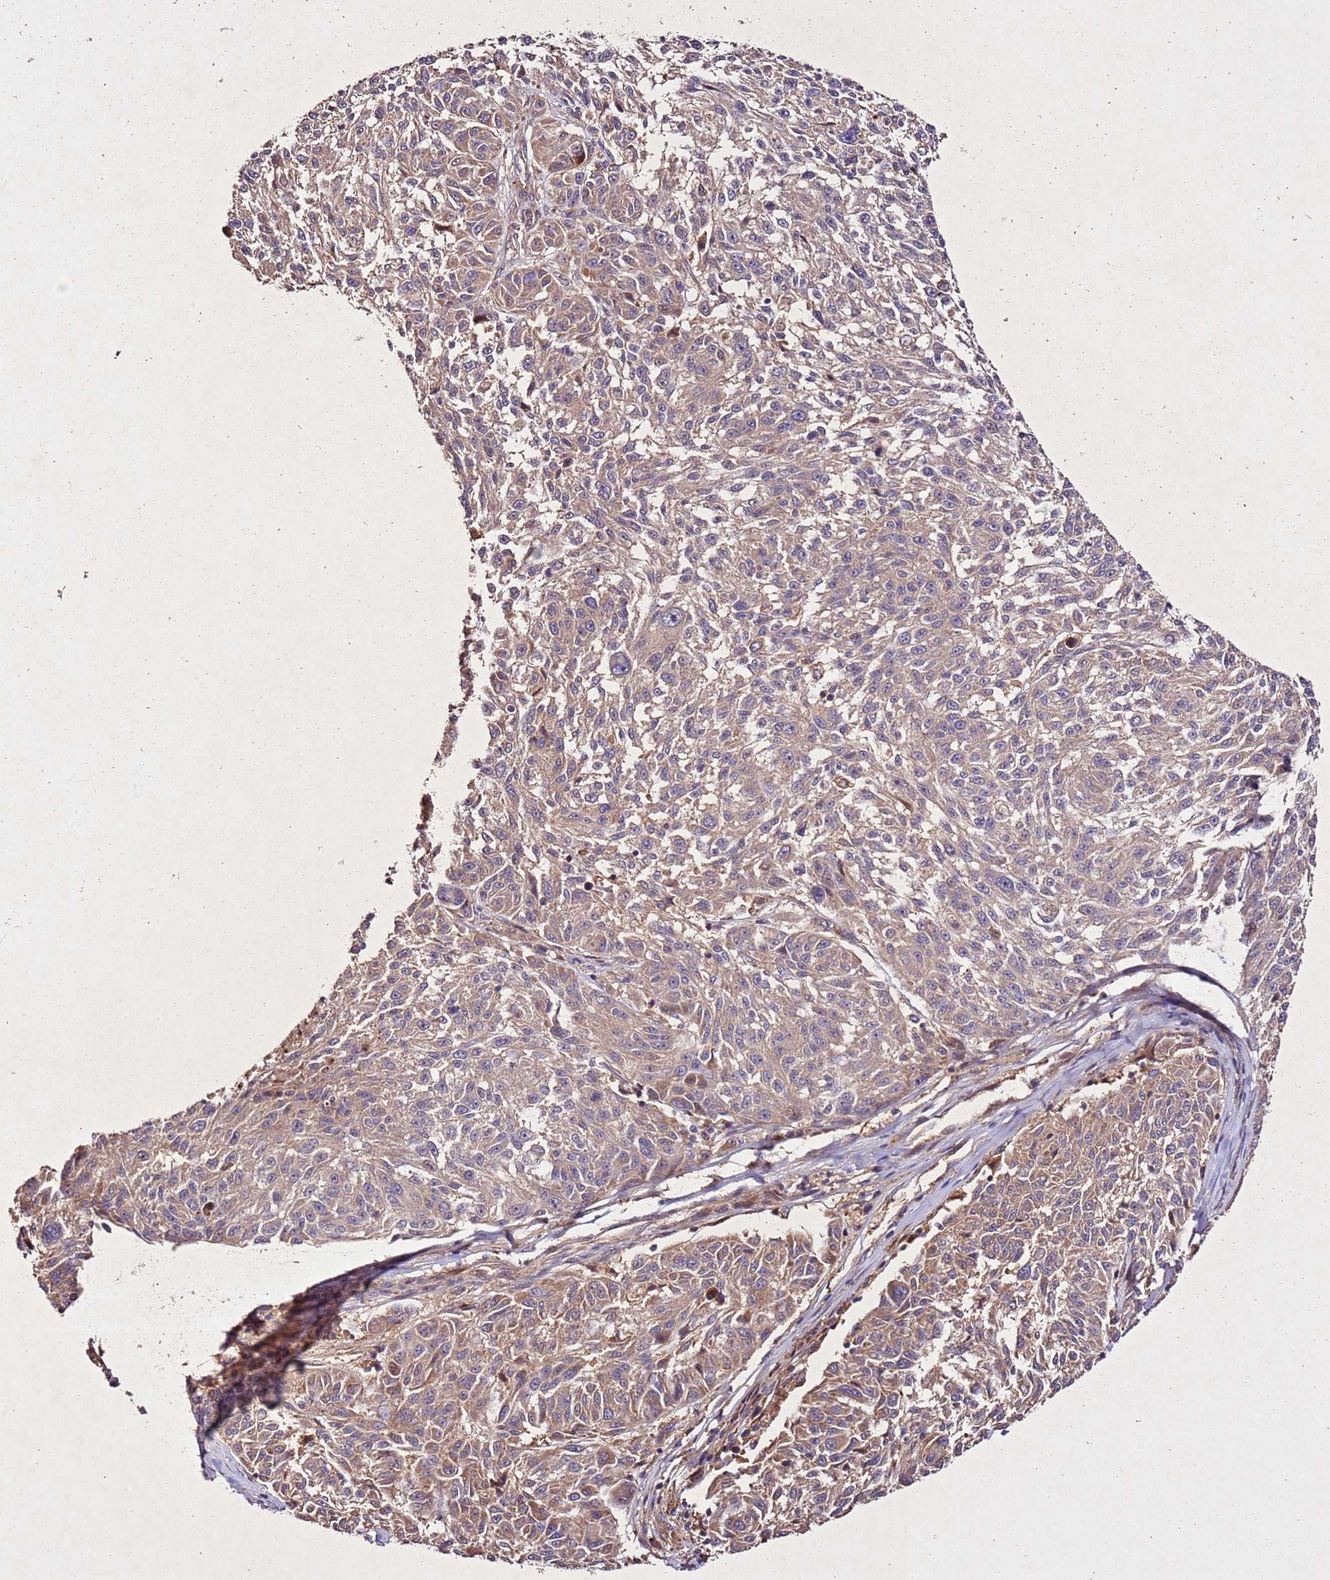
{"staining": {"intensity": "moderate", "quantity": ">75%", "location": "cytoplasmic/membranous"}, "tissue": "melanoma", "cell_type": "Tumor cells", "image_type": "cancer", "snomed": [{"axis": "morphology", "description": "Malignant melanoma, NOS"}, {"axis": "topography", "description": "Skin"}], "caption": "Brown immunohistochemical staining in malignant melanoma reveals moderate cytoplasmic/membranous expression in approximately >75% of tumor cells.", "gene": "PTMA", "patient": {"sex": "male", "age": 53}}